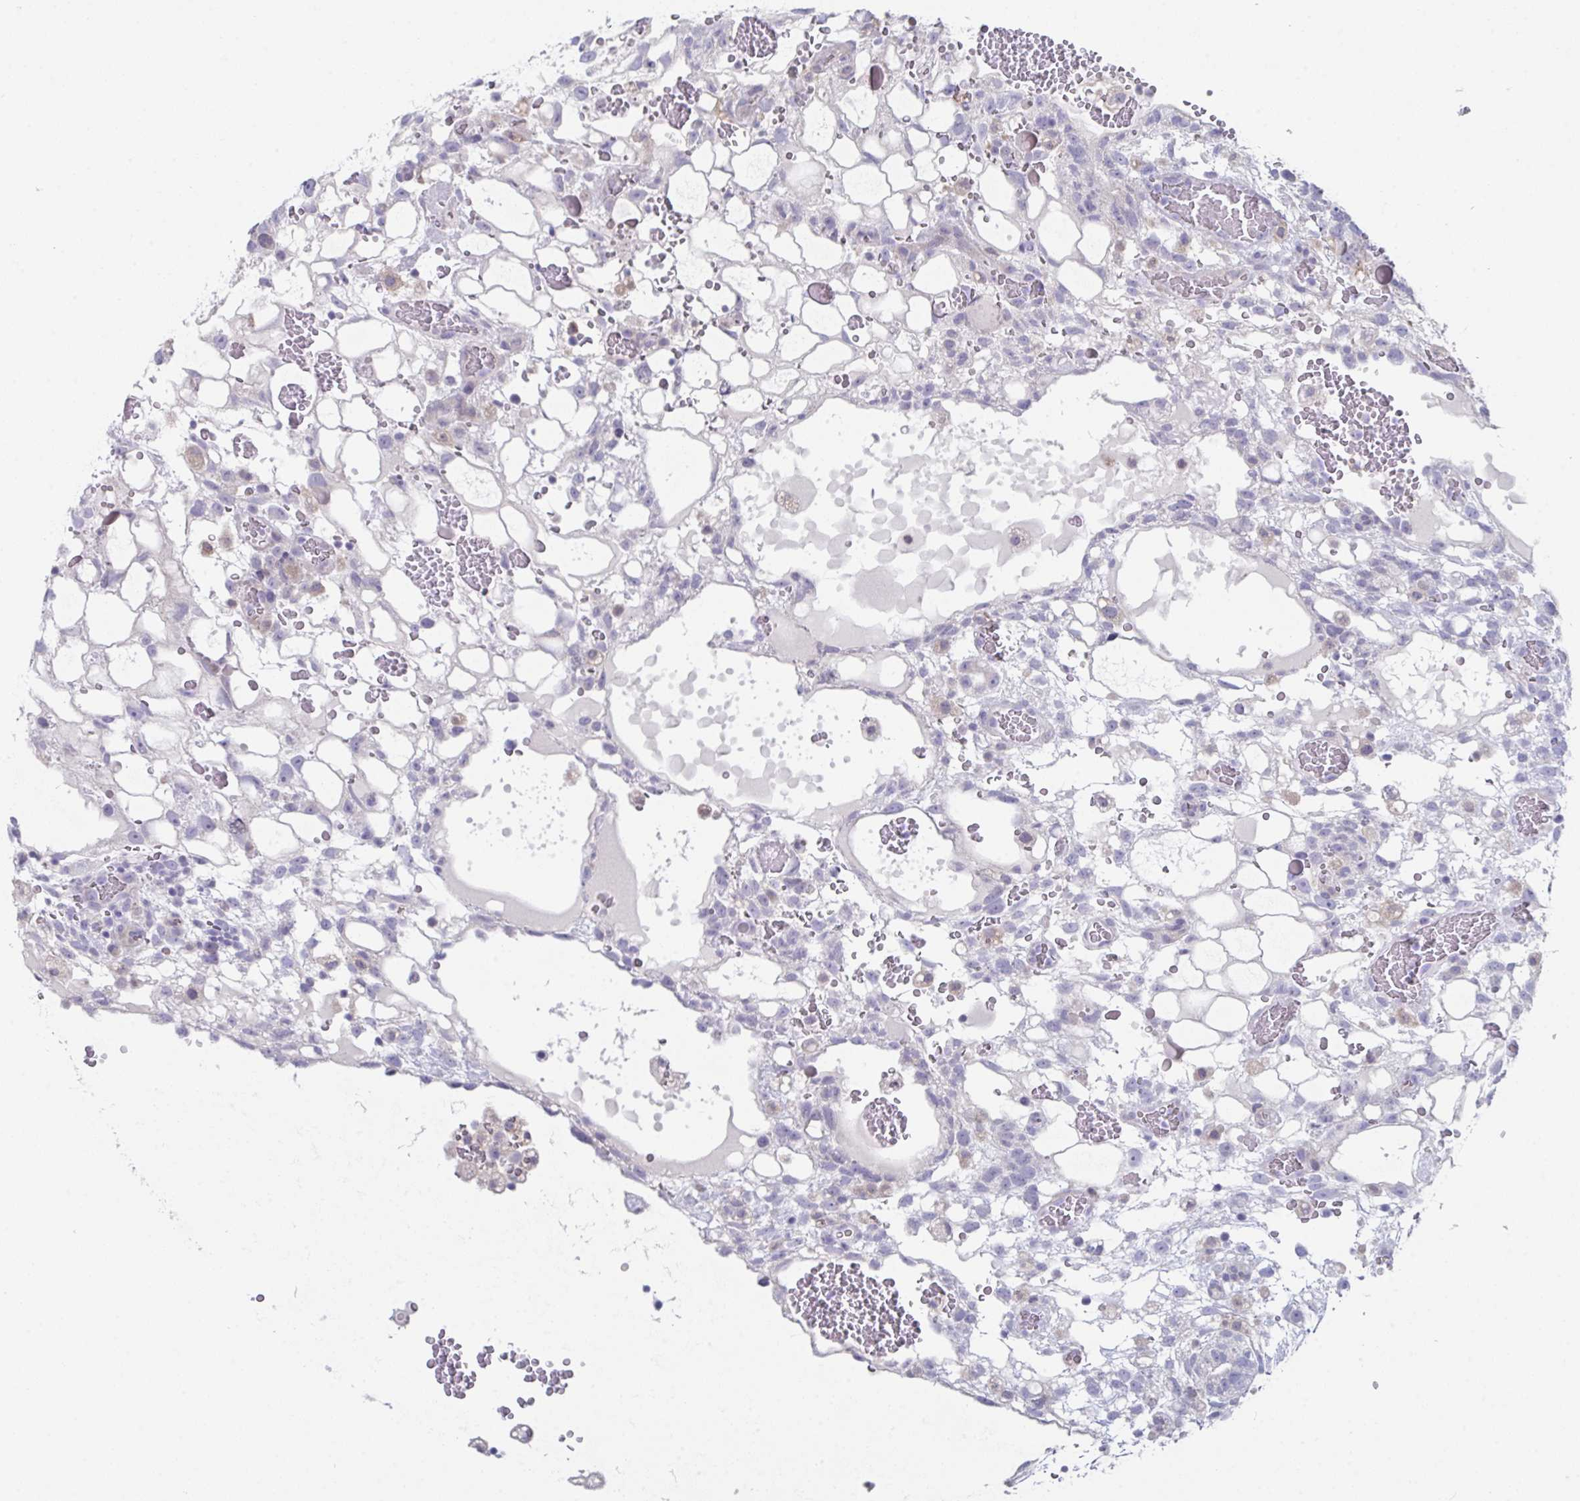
{"staining": {"intensity": "negative", "quantity": "none", "location": "none"}, "tissue": "testis cancer", "cell_type": "Tumor cells", "image_type": "cancer", "snomed": [{"axis": "morphology", "description": "Normal tissue, NOS"}, {"axis": "morphology", "description": "Carcinoma, Embryonal, NOS"}, {"axis": "topography", "description": "Testis"}], "caption": "The photomicrograph shows no significant staining in tumor cells of testis embryonal carcinoma.", "gene": "PTPRD", "patient": {"sex": "male", "age": 32}}